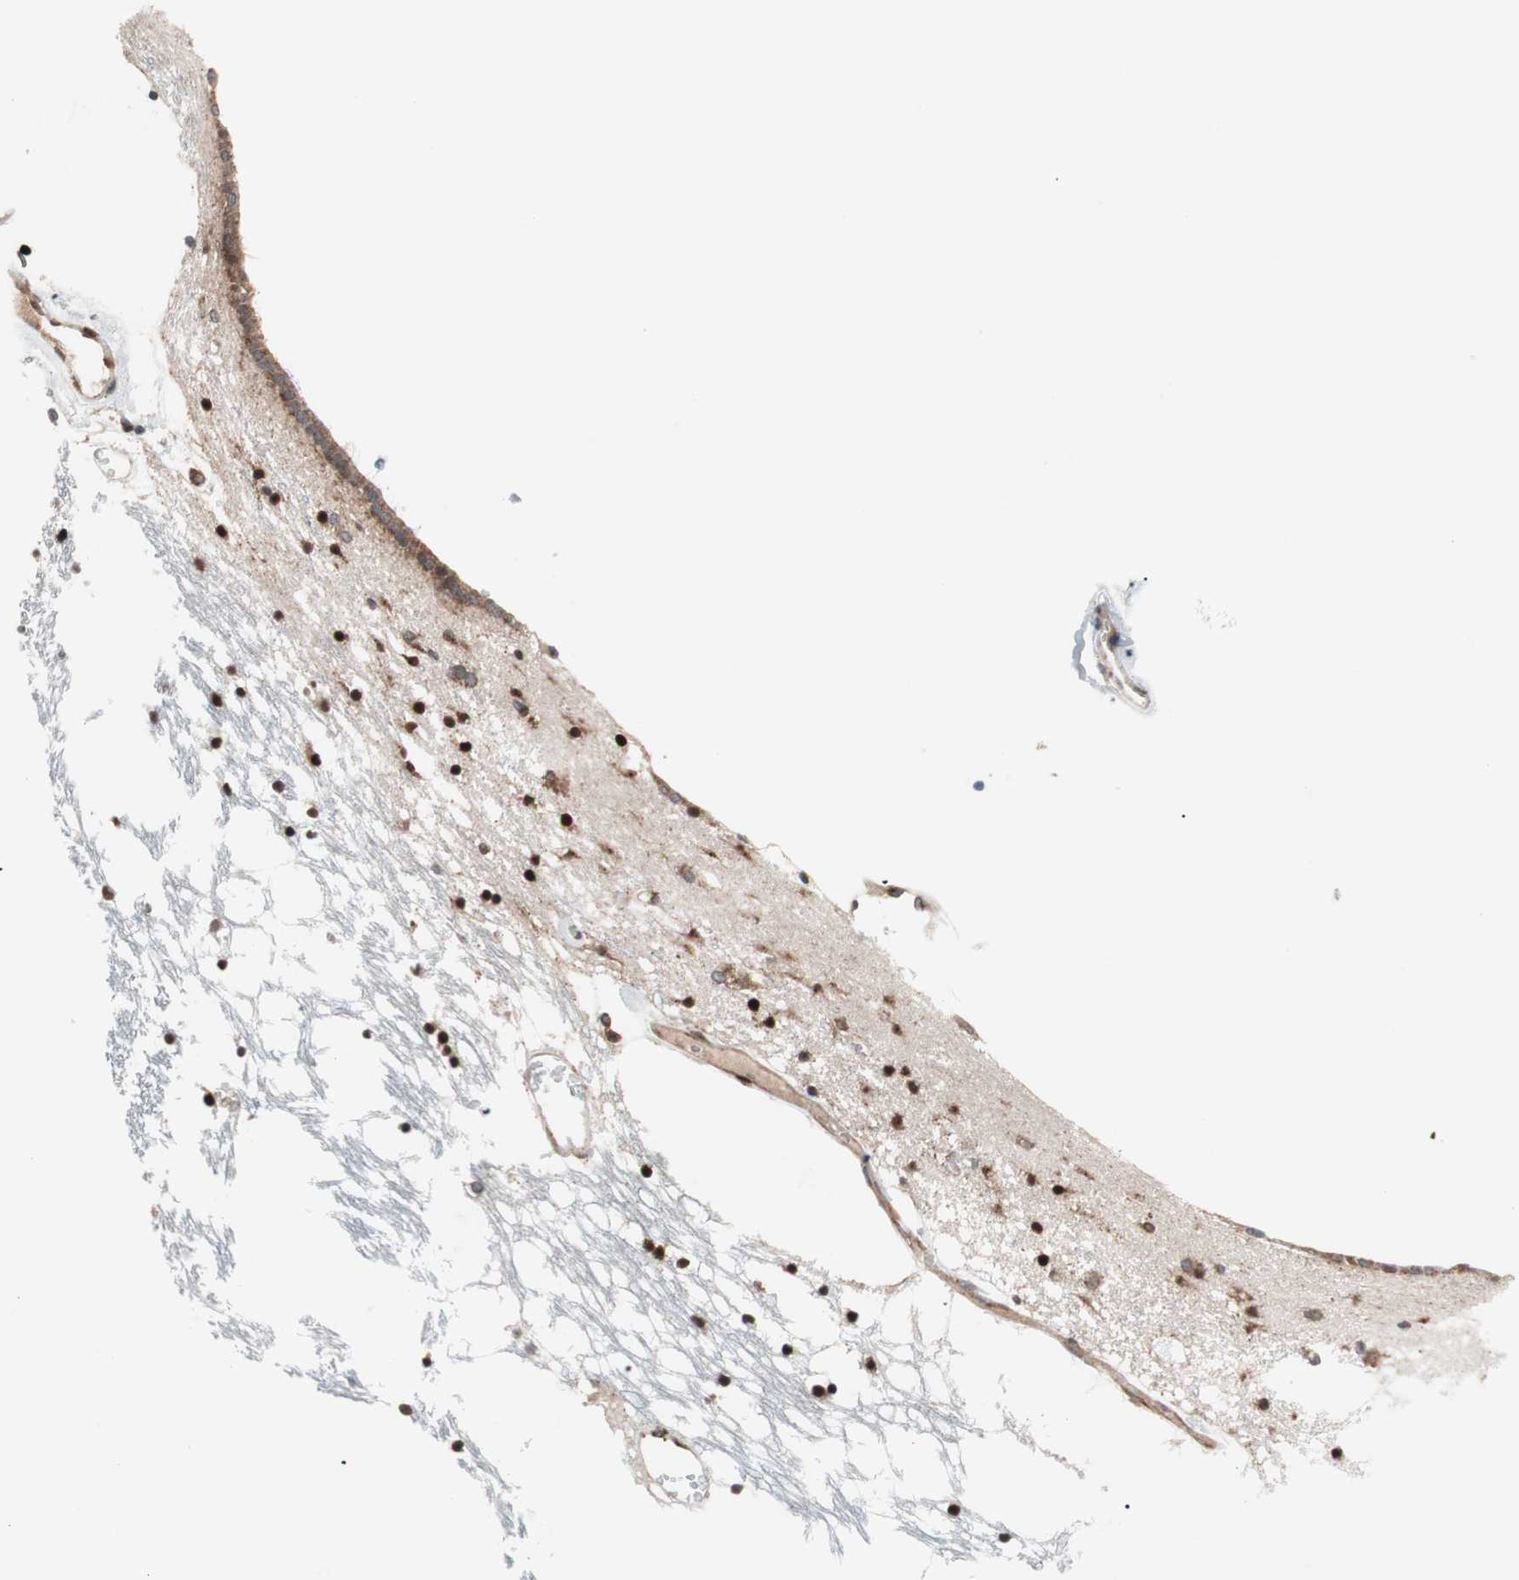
{"staining": {"intensity": "moderate", "quantity": "25%-75%", "location": "cytoplasmic/membranous"}, "tissue": "caudate", "cell_type": "Glial cells", "image_type": "normal", "snomed": [{"axis": "morphology", "description": "Normal tissue, NOS"}, {"axis": "topography", "description": "Lateral ventricle wall"}], "caption": "A brown stain highlights moderate cytoplasmic/membranous positivity of a protein in glial cells of normal caudate.", "gene": "IRS1", "patient": {"sex": "male", "age": 45}}